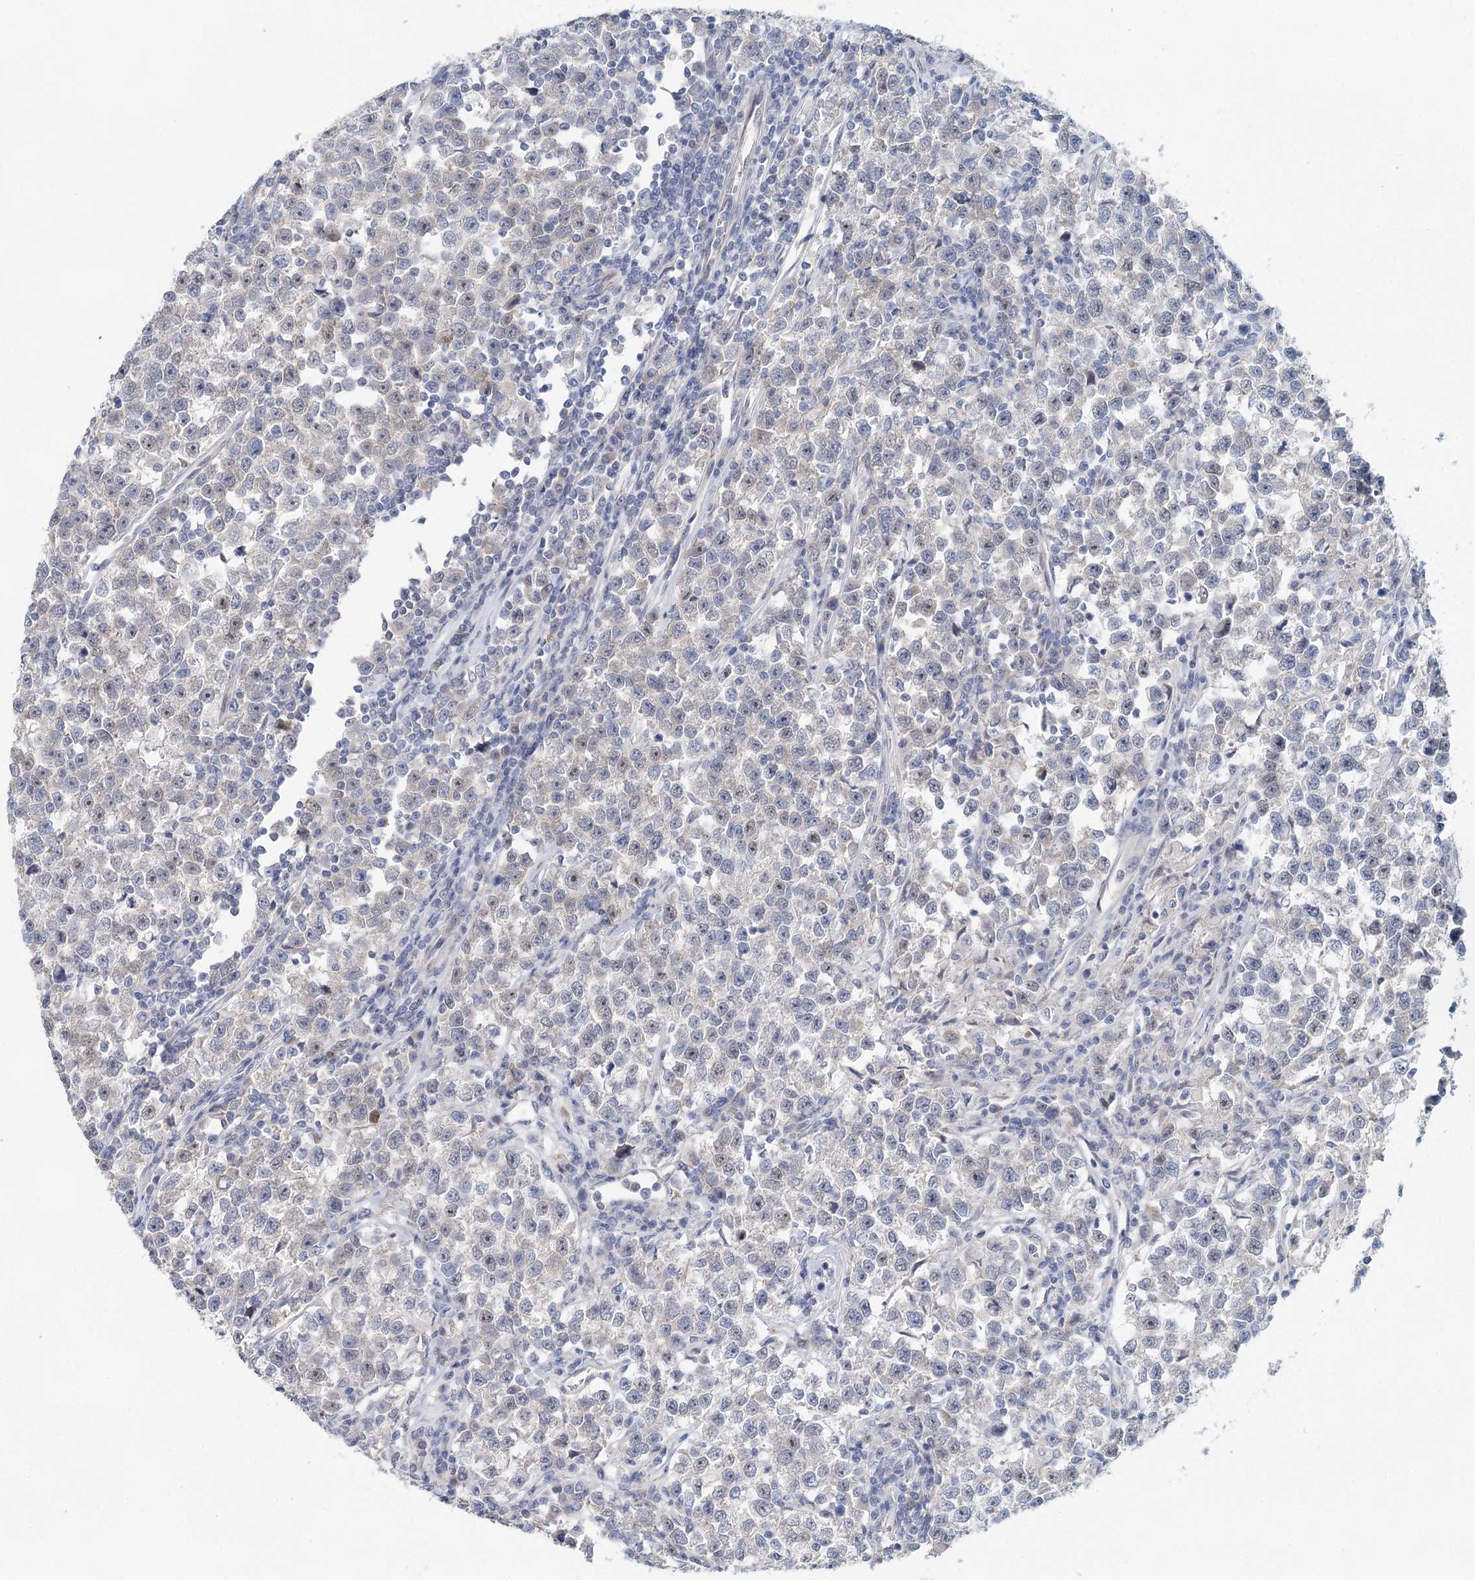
{"staining": {"intensity": "negative", "quantity": "none", "location": "none"}, "tissue": "testis cancer", "cell_type": "Tumor cells", "image_type": "cancer", "snomed": [{"axis": "morphology", "description": "Normal tissue, NOS"}, {"axis": "morphology", "description": "Seminoma, NOS"}, {"axis": "topography", "description": "Testis"}], "caption": "The micrograph shows no staining of tumor cells in seminoma (testis).", "gene": "SLC19A3", "patient": {"sex": "male", "age": 43}}